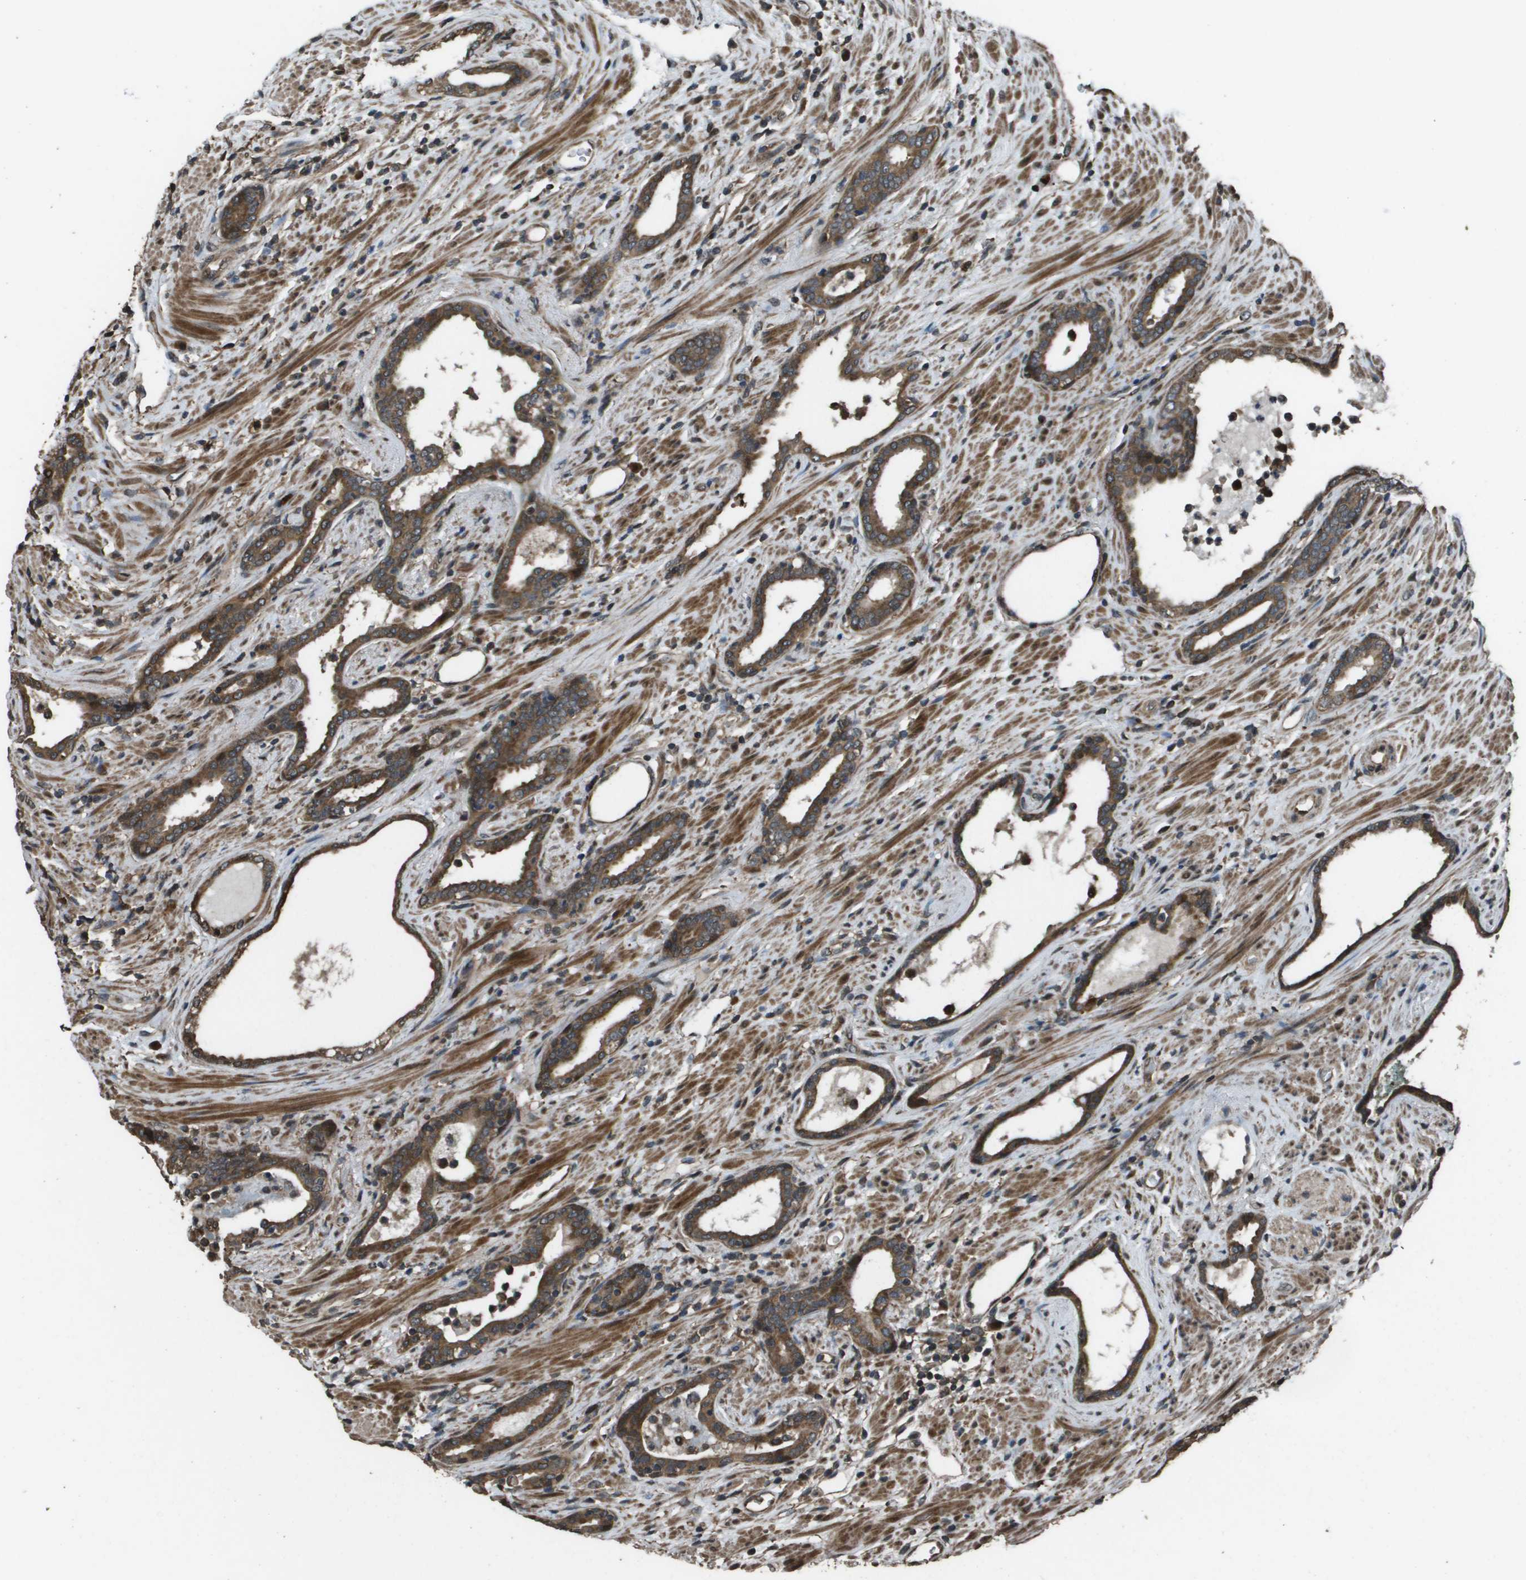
{"staining": {"intensity": "strong", "quantity": ">75%", "location": "cytoplasmic/membranous"}, "tissue": "prostate cancer", "cell_type": "Tumor cells", "image_type": "cancer", "snomed": [{"axis": "morphology", "description": "Adenocarcinoma, High grade"}, {"axis": "topography", "description": "Prostate"}], "caption": "IHC (DAB) staining of prostate adenocarcinoma (high-grade) displays strong cytoplasmic/membranous protein staining in approximately >75% of tumor cells. The staining is performed using DAB brown chromogen to label protein expression. The nuclei are counter-stained blue using hematoxylin.", "gene": "FIG4", "patient": {"sex": "male", "age": 71}}